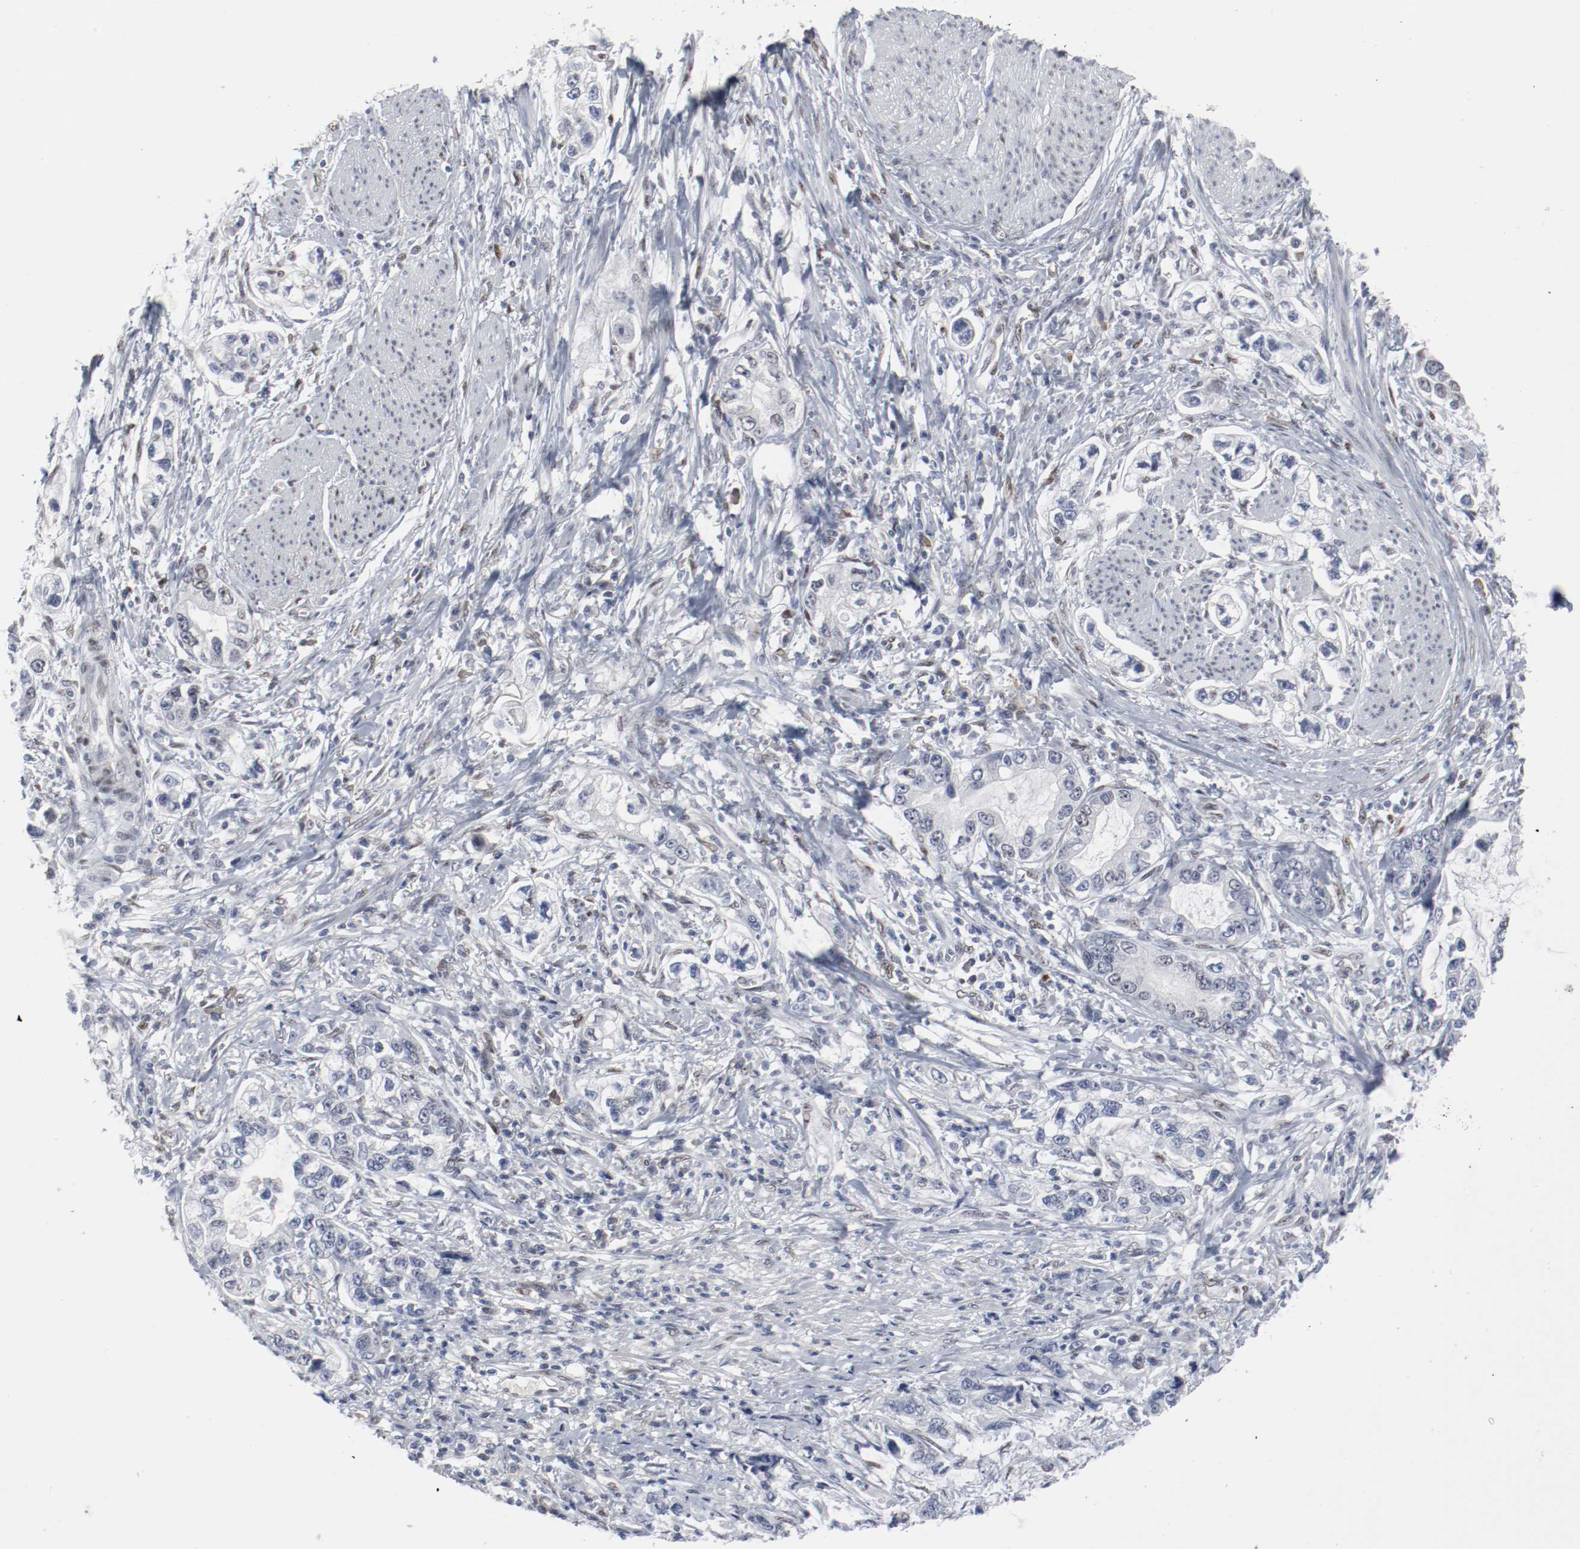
{"staining": {"intensity": "weak", "quantity": "<25%", "location": "nuclear"}, "tissue": "stomach cancer", "cell_type": "Tumor cells", "image_type": "cancer", "snomed": [{"axis": "morphology", "description": "Adenocarcinoma, NOS"}, {"axis": "topography", "description": "Stomach, lower"}], "caption": "Micrograph shows no protein positivity in tumor cells of stomach cancer tissue.", "gene": "ATF7", "patient": {"sex": "female", "age": 93}}